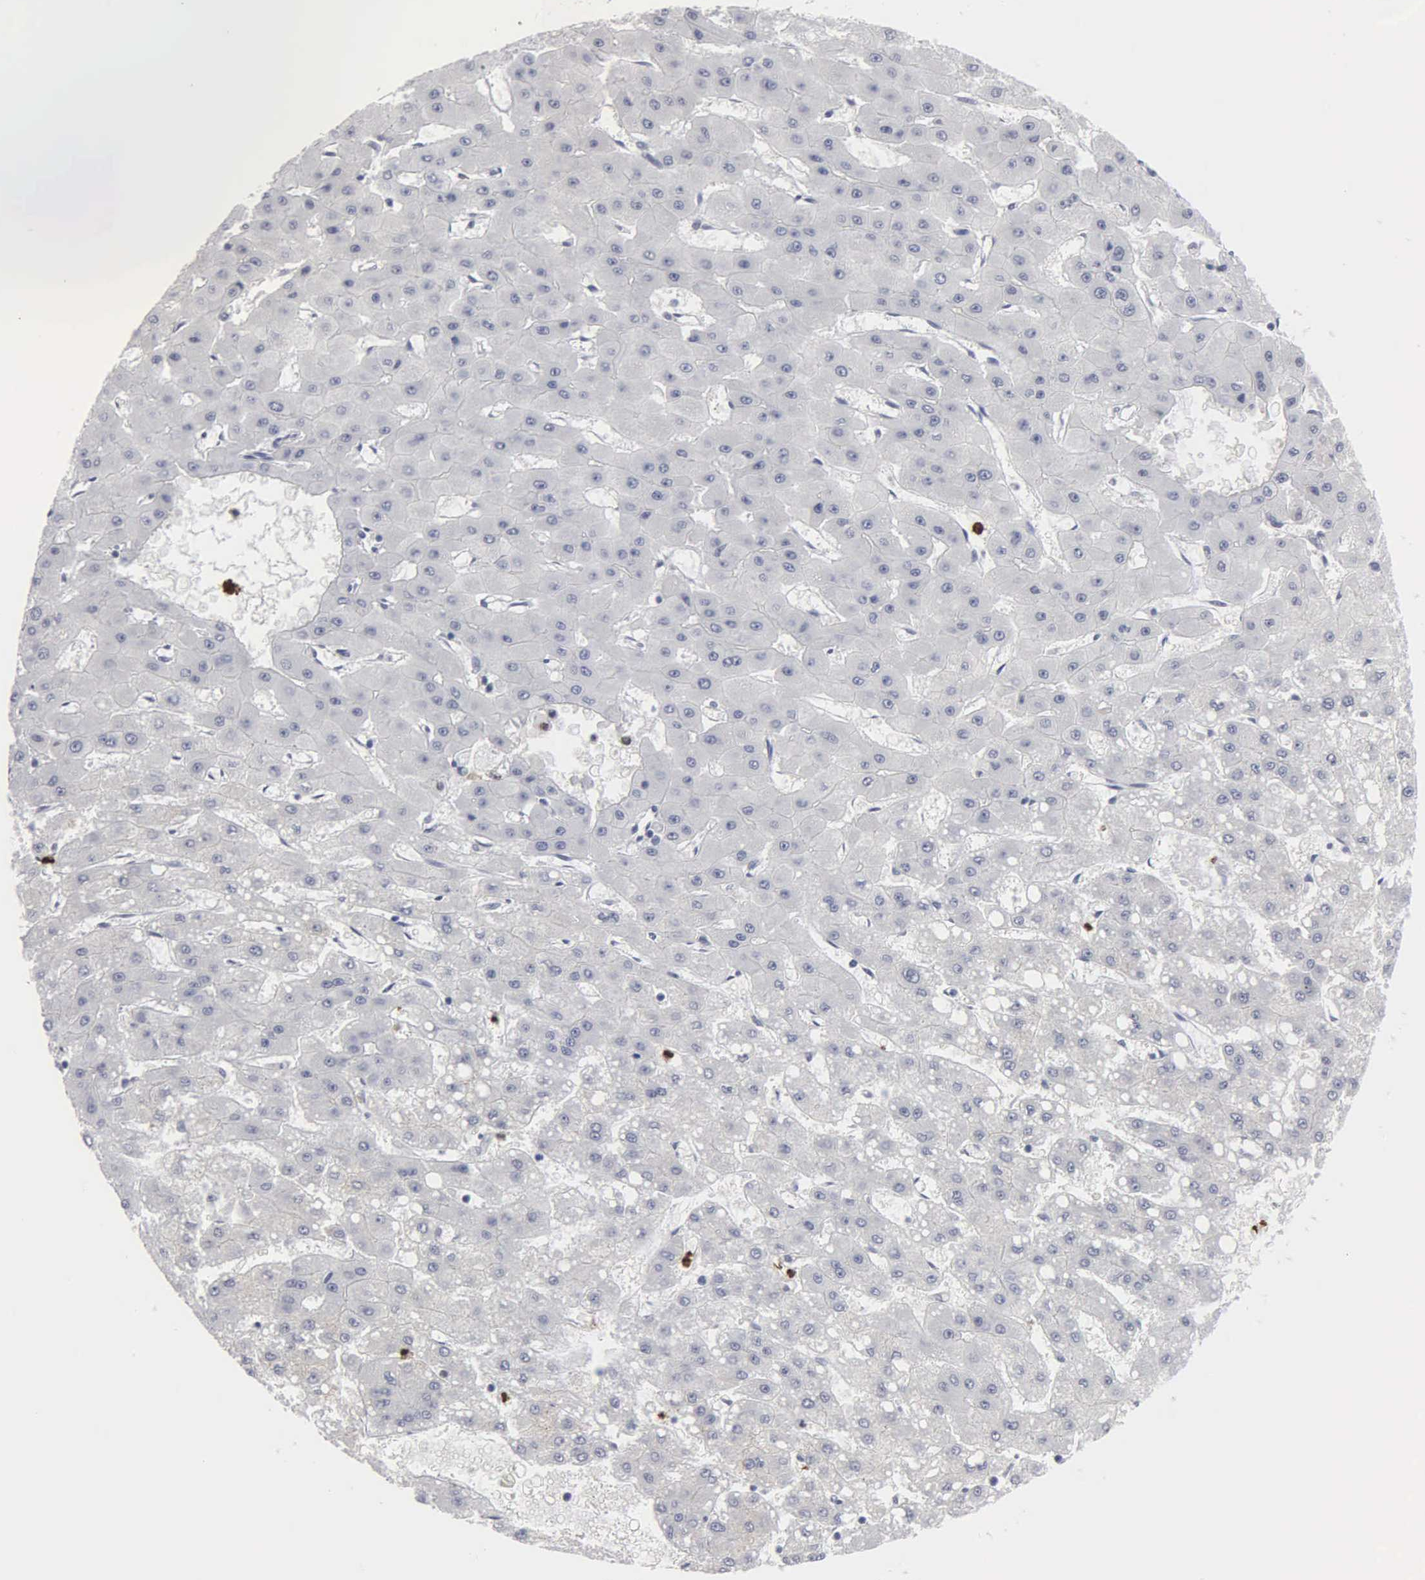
{"staining": {"intensity": "negative", "quantity": "none", "location": "none"}, "tissue": "liver cancer", "cell_type": "Tumor cells", "image_type": "cancer", "snomed": [{"axis": "morphology", "description": "Carcinoma, Hepatocellular, NOS"}, {"axis": "topography", "description": "Liver"}], "caption": "Immunohistochemistry (IHC) image of neoplastic tissue: liver cancer (hepatocellular carcinoma) stained with DAB (3,3'-diaminobenzidine) demonstrates no significant protein staining in tumor cells. (DAB (3,3'-diaminobenzidine) IHC, high magnification).", "gene": "SPIN3", "patient": {"sex": "female", "age": 52}}